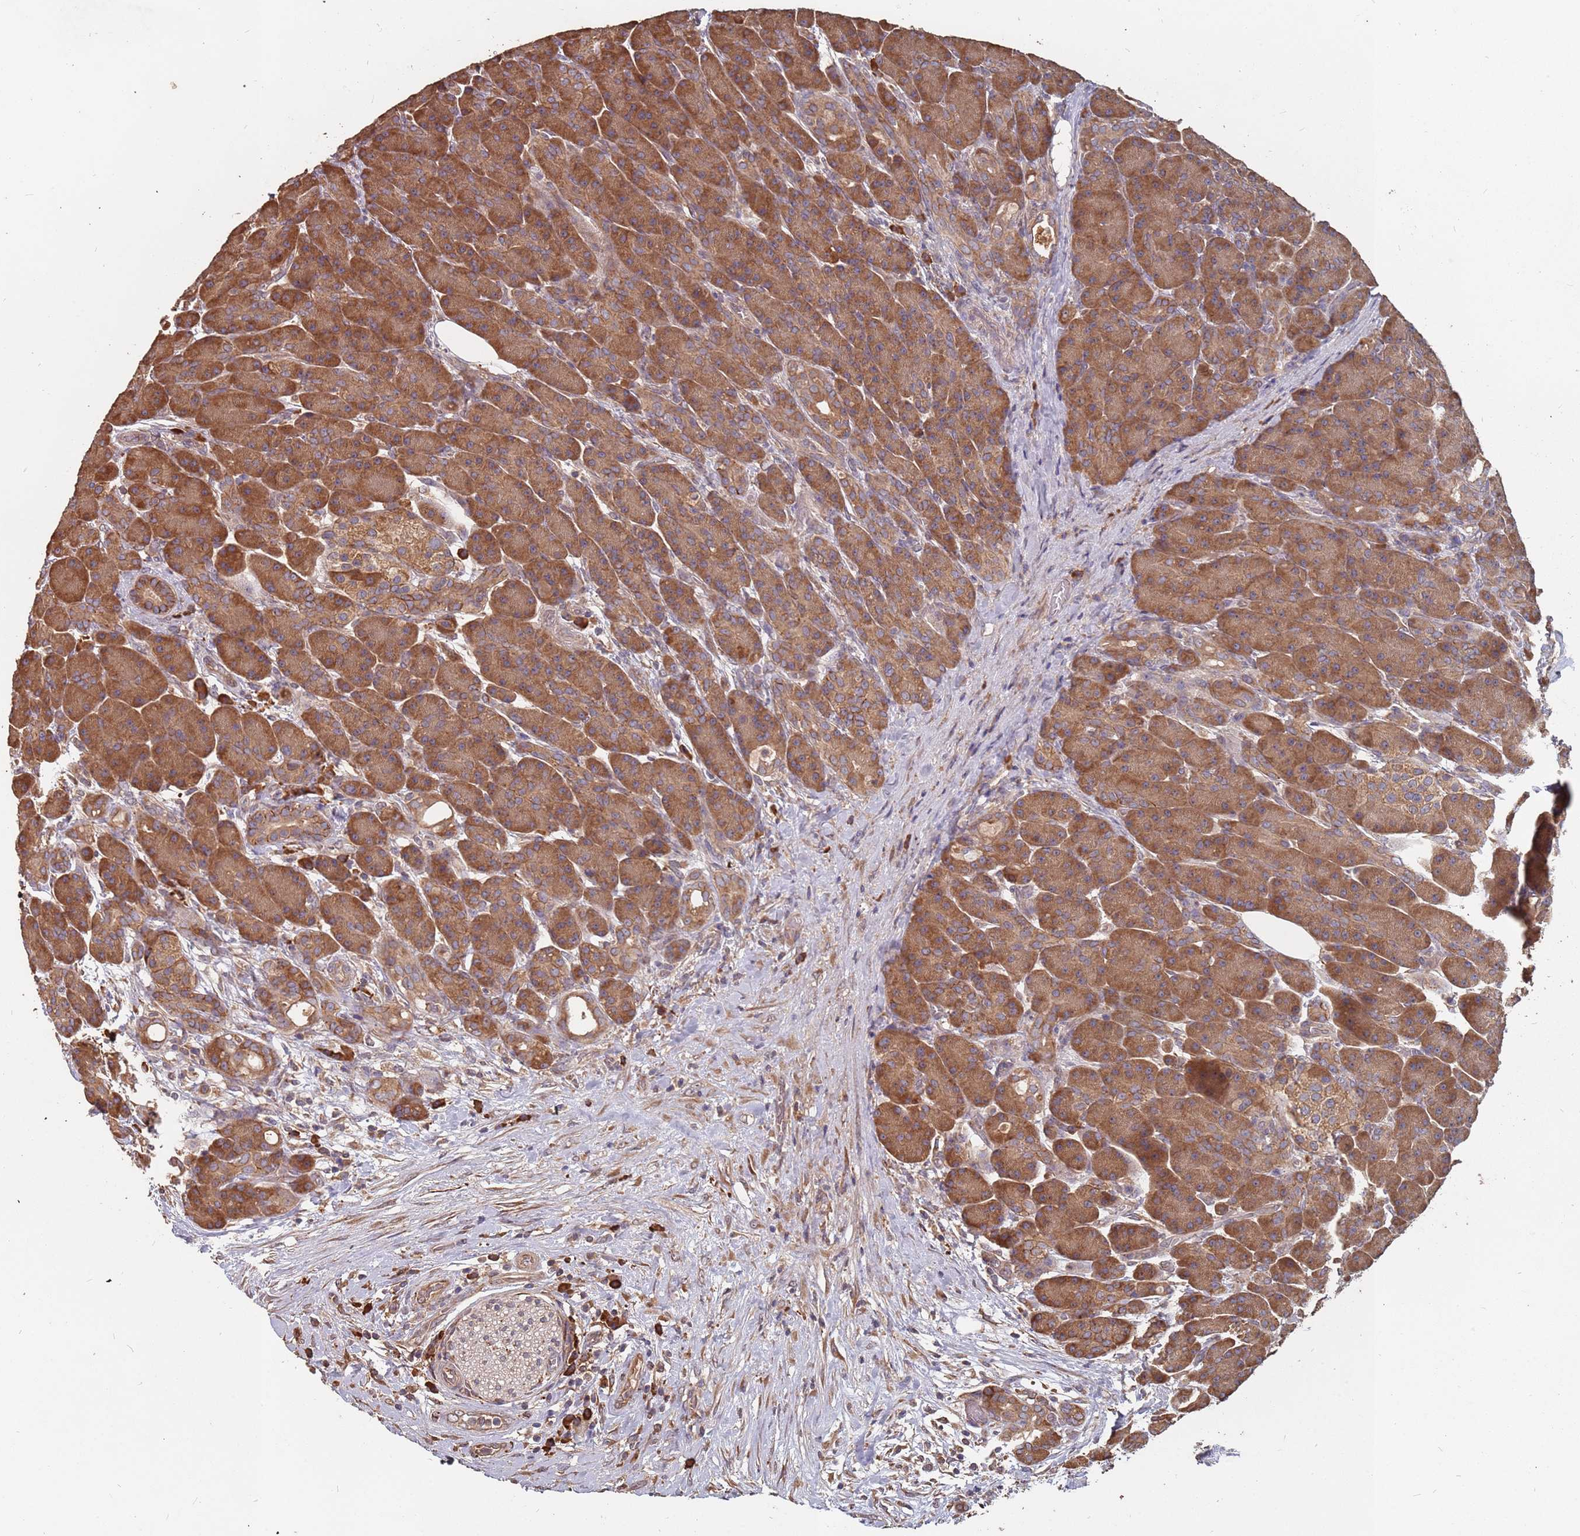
{"staining": {"intensity": "strong", "quantity": ">75%", "location": "cytoplasmic/membranous"}, "tissue": "pancreas", "cell_type": "Exocrine glandular cells", "image_type": "normal", "snomed": [{"axis": "morphology", "description": "Normal tissue, NOS"}, {"axis": "topography", "description": "Pancreas"}], "caption": "This photomicrograph exhibits immunohistochemistry (IHC) staining of benign human pancreas, with high strong cytoplasmic/membranous expression in about >75% of exocrine glandular cells.", "gene": "ATG5", "patient": {"sex": "male", "age": 63}}